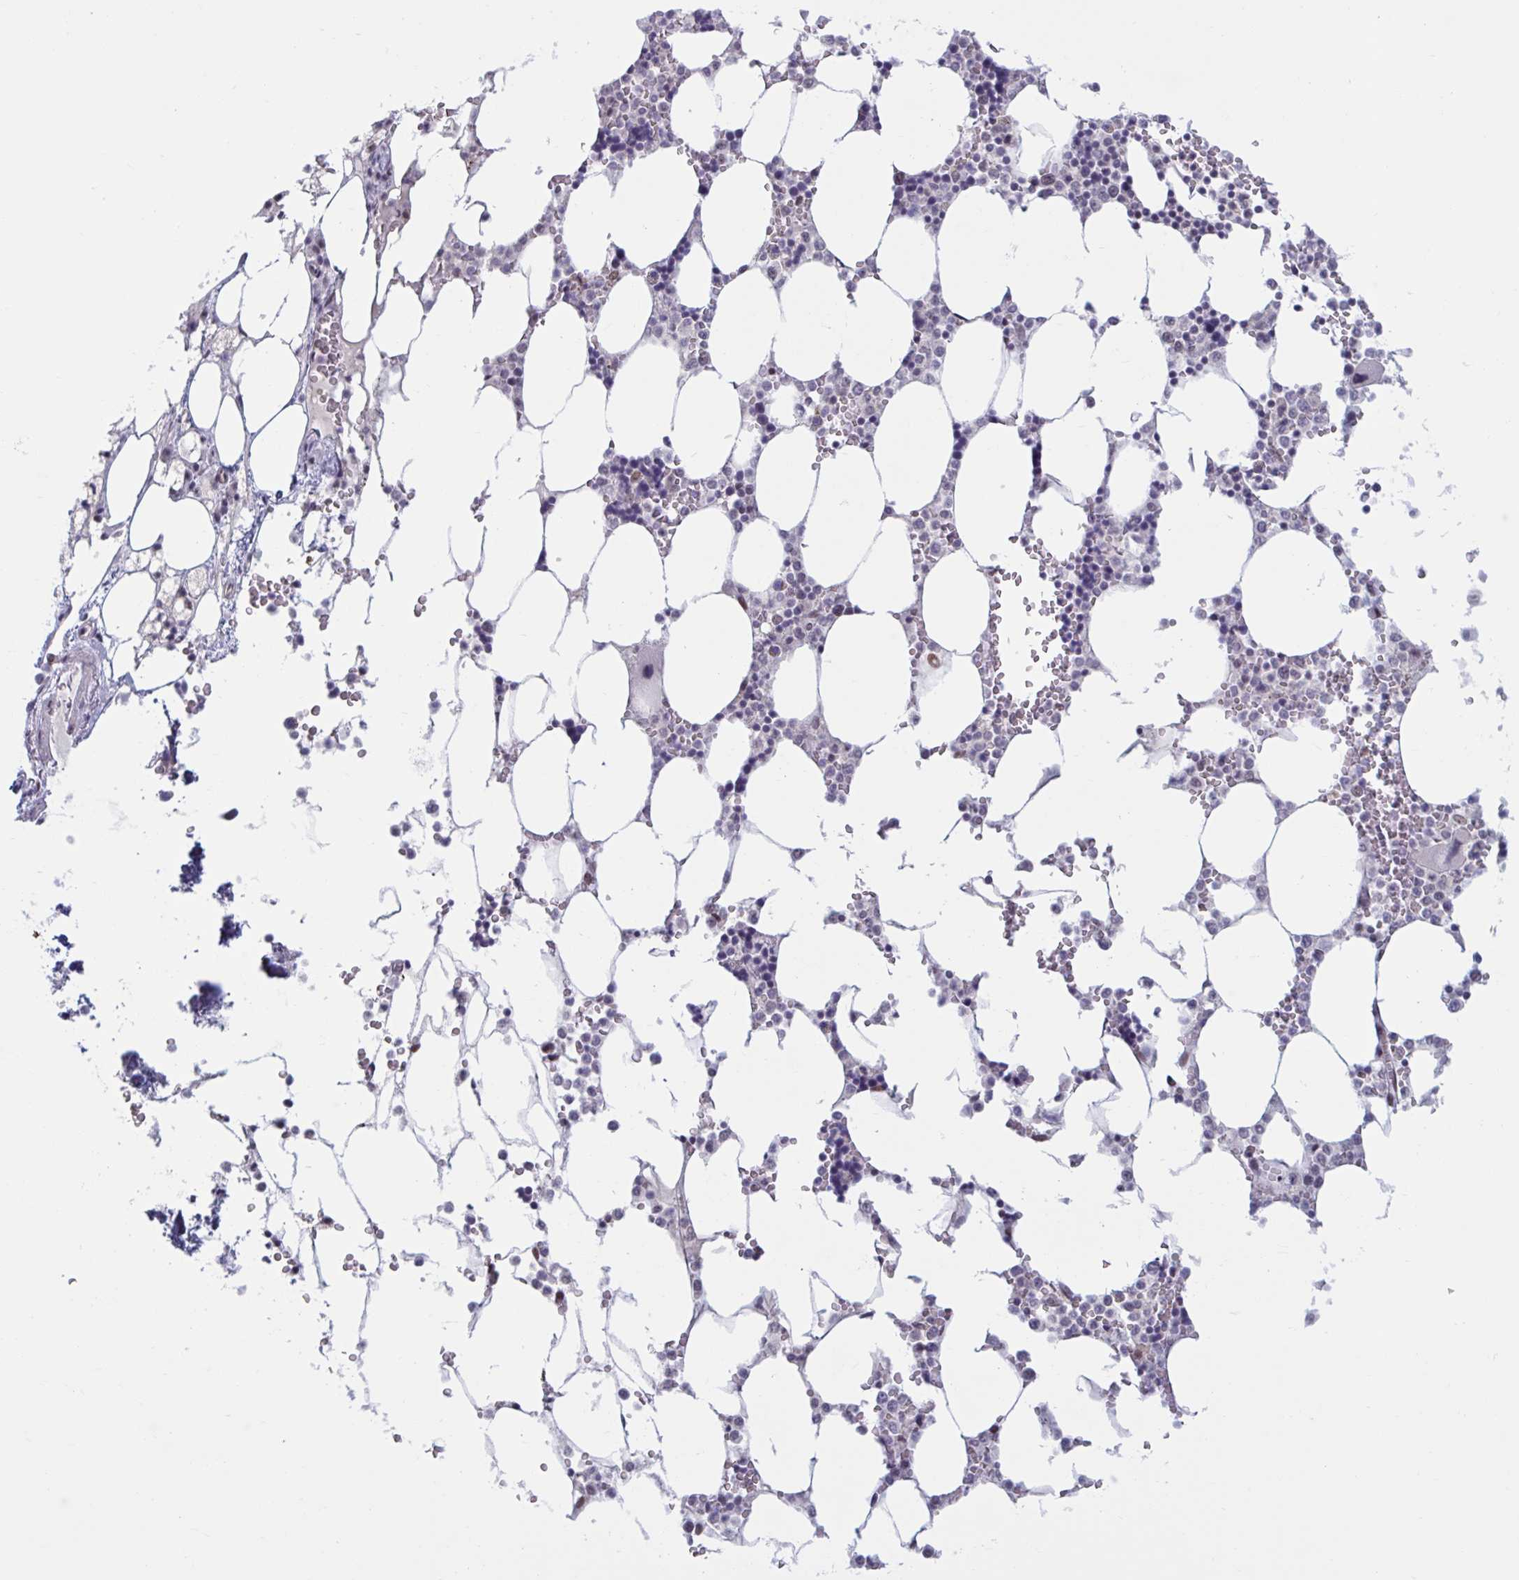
{"staining": {"intensity": "moderate", "quantity": "<25%", "location": "nuclear"}, "tissue": "bone marrow", "cell_type": "Hematopoietic cells", "image_type": "normal", "snomed": [{"axis": "morphology", "description": "Normal tissue, NOS"}, {"axis": "topography", "description": "Bone marrow"}], "caption": "IHC histopathology image of unremarkable bone marrow: bone marrow stained using IHC displays low levels of moderate protein expression localized specifically in the nuclear of hematopoietic cells, appearing as a nuclear brown color.", "gene": "HSD17B6", "patient": {"sex": "male", "age": 64}}